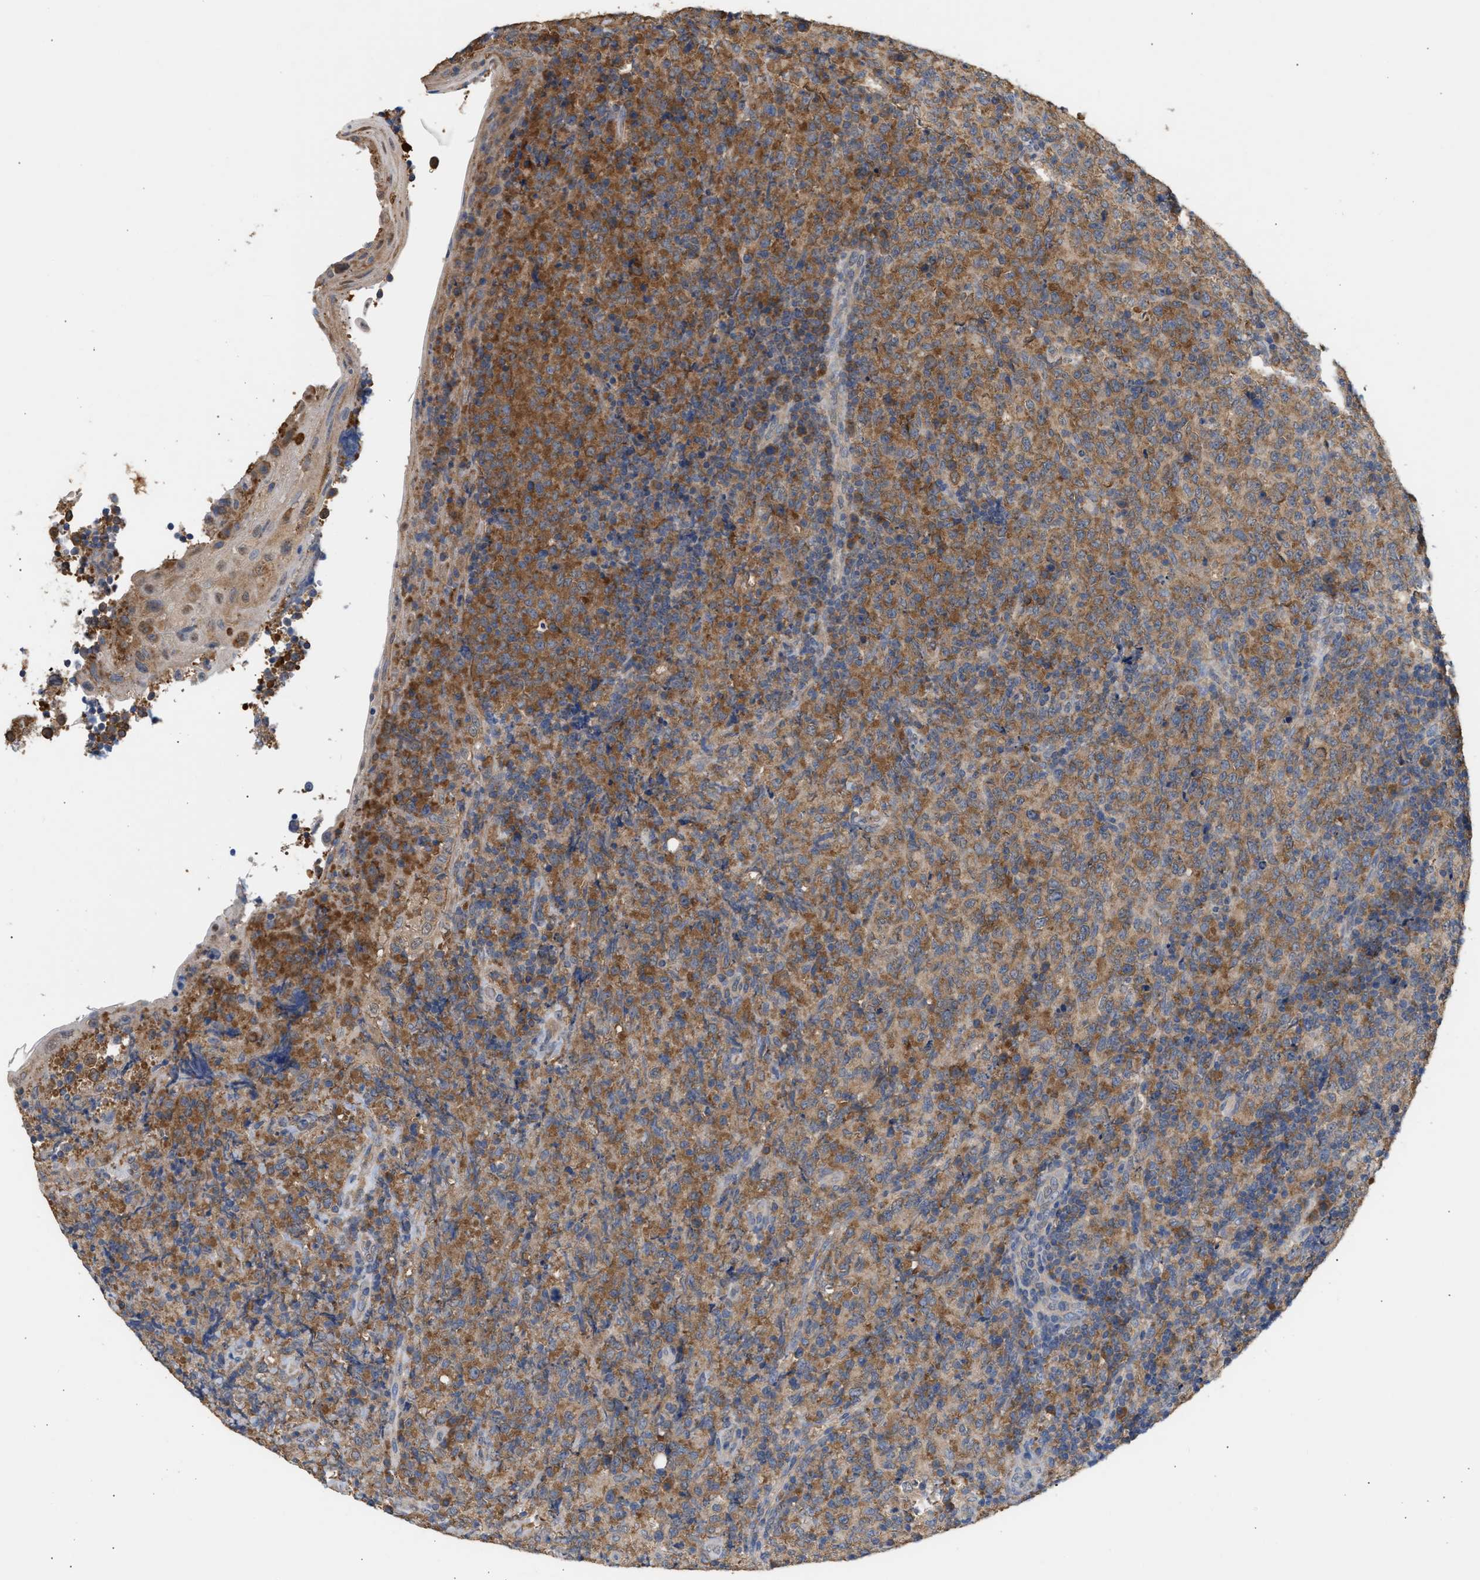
{"staining": {"intensity": "moderate", "quantity": ">75%", "location": "cytoplasmic/membranous"}, "tissue": "lymphoma", "cell_type": "Tumor cells", "image_type": "cancer", "snomed": [{"axis": "morphology", "description": "Malignant lymphoma, non-Hodgkin's type, High grade"}, {"axis": "topography", "description": "Tonsil"}], "caption": "A high-resolution image shows immunohistochemistry staining of high-grade malignant lymphoma, non-Hodgkin's type, which exhibits moderate cytoplasmic/membranous staining in about >75% of tumor cells.", "gene": "GCN1", "patient": {"sex": "female", "age": 36}}